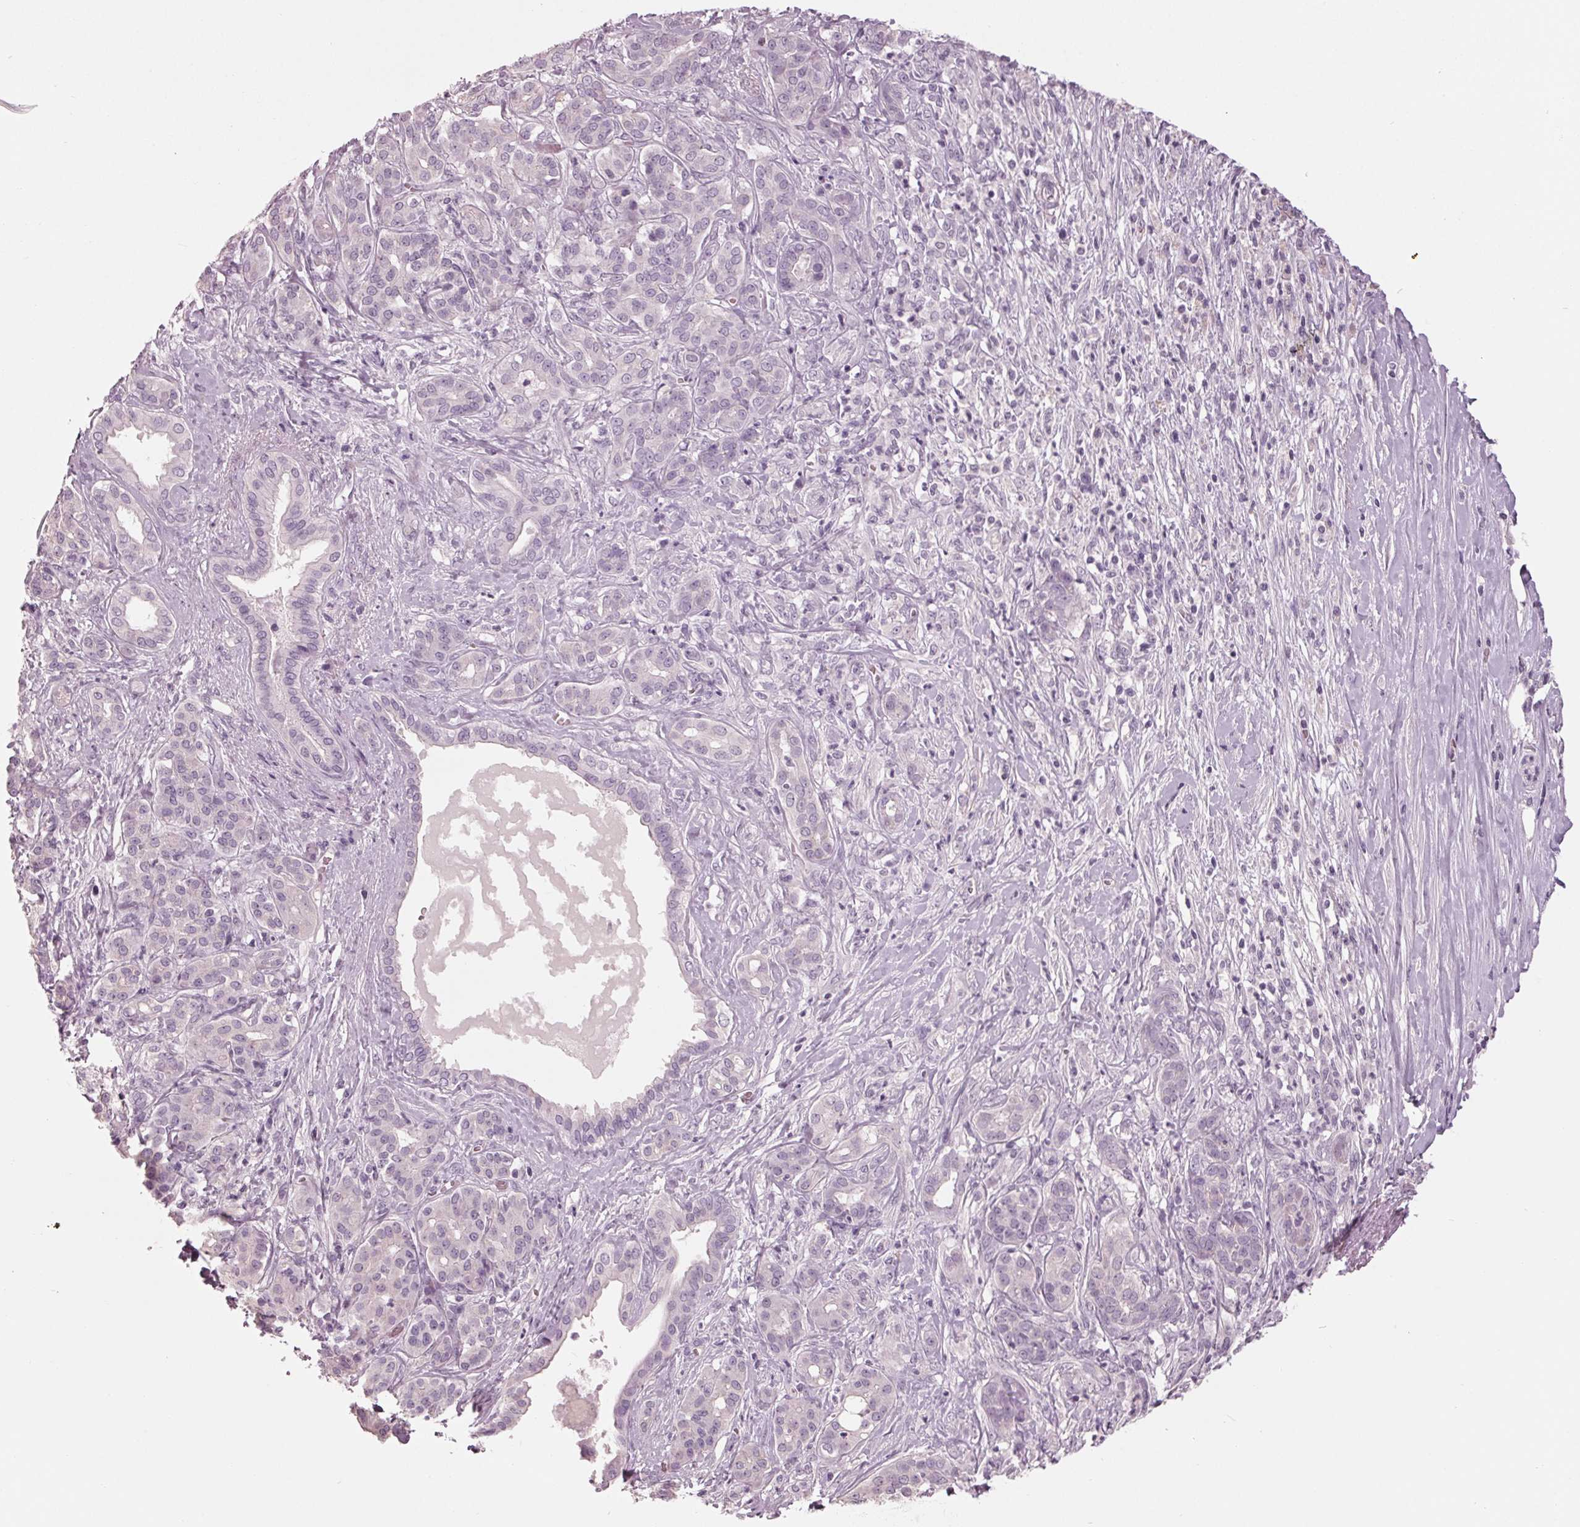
{"staining": {"intensity": "negative", "quantity": "none", "location": "none"}, "tissue": "pancreatic cancer", "cell_type": "Tumor cells", "image_type": "cancer", "snomed": [{"axis": "morphology", "description": "Normal tissue, NOS"}, {"axis": "morphology", "description": "Inflammation, NOS"}, {"axis": "morphology", "description": "Adenocarcinoma, NOS"}, {"axis": "topography", "description": "Pancreas"}], "caption": "The IHC photomicrograph has no significant positivity in tumor cells of pancreatic adenocarcinoma tissue.", "gene": "TNNC2", "patient": {"sex": "male", "age": 57}}